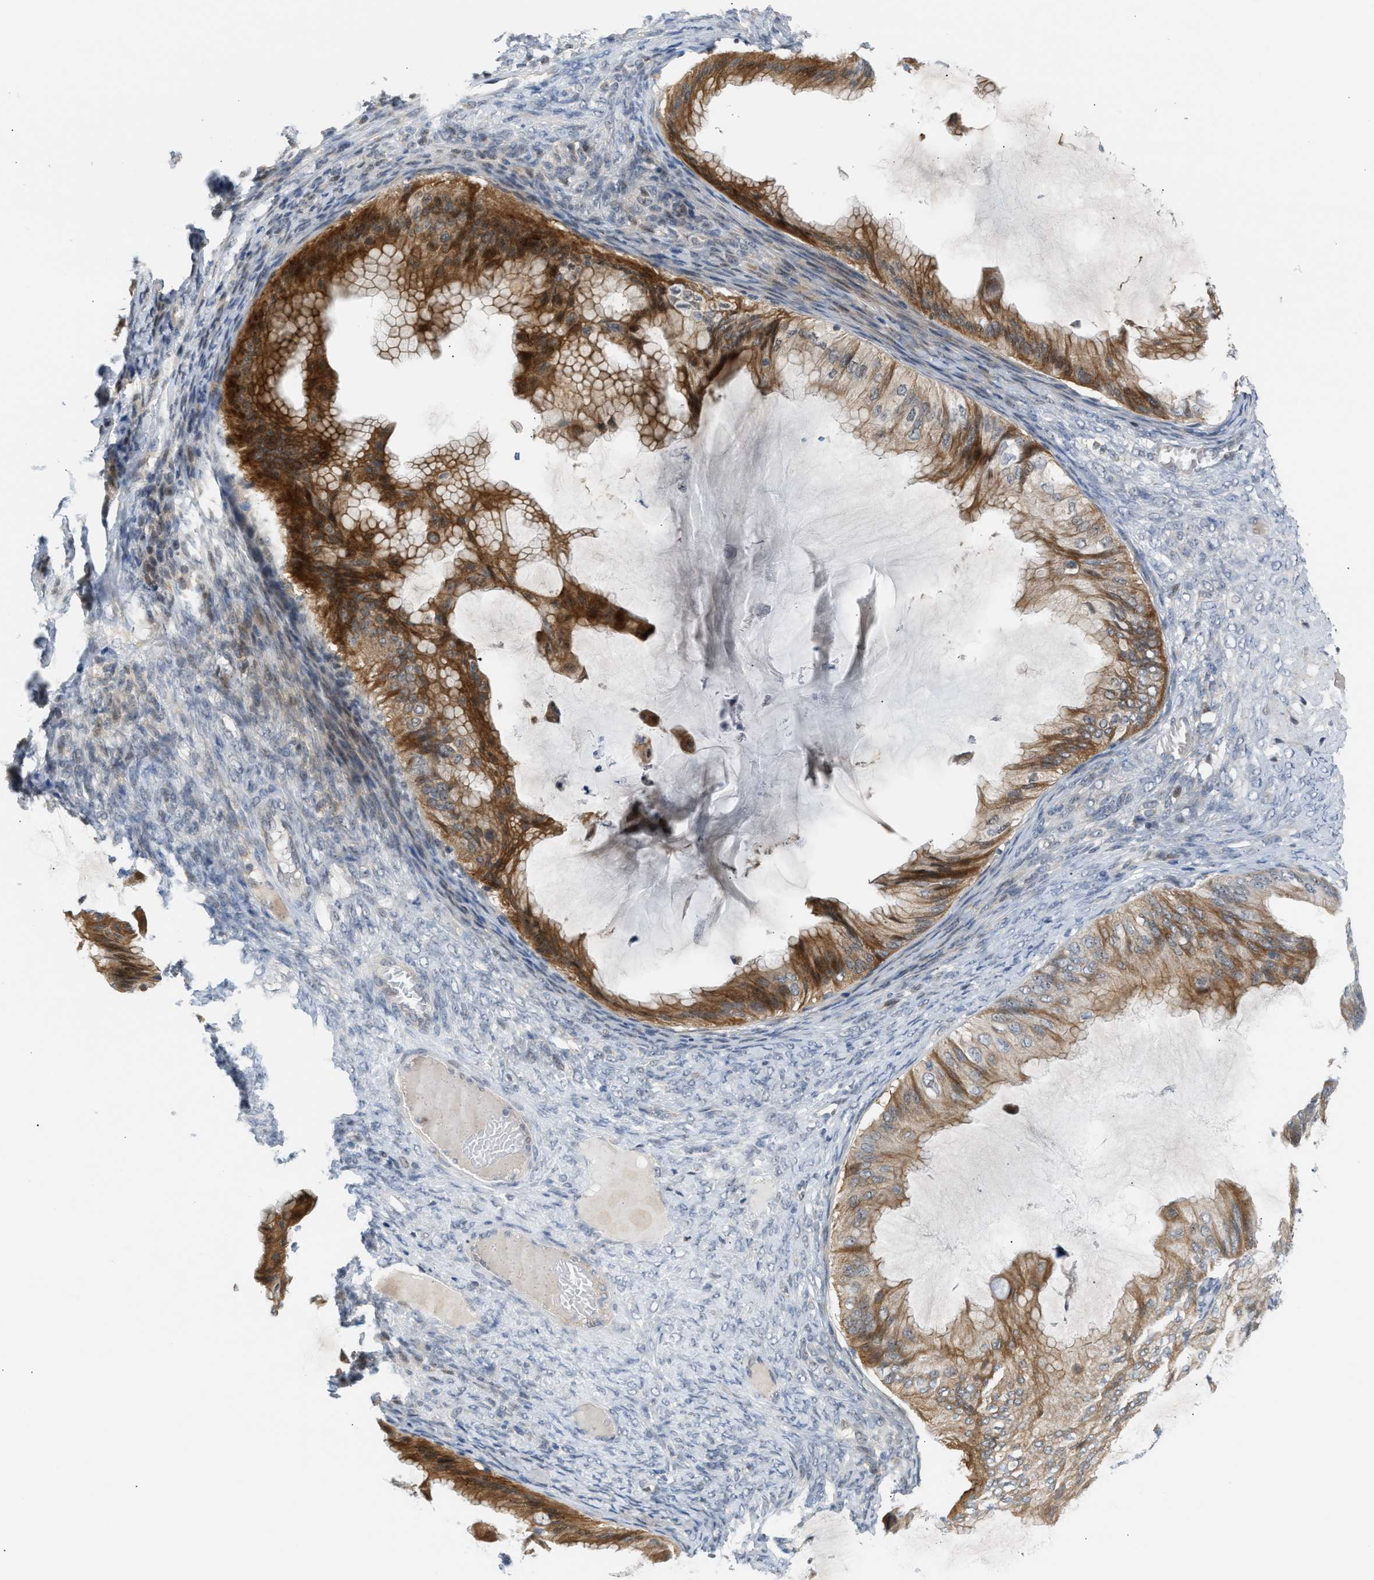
{"staining": {"intensity": "moderate", "quantity": ">75%", "location": "cytoplasmic/membranous"}, "tissue": "ovarian cancer", "cell_type": "Tumor cells", "image_type": "cancer", "snomed": [{"axis": "morphology", "description": "Cystadenocarcinoma, mucinous, NOS"}, {"axis": "topography", "description": "Ovary"}], "caption": "Ovarian cancer was stained to show a protein in brown. There is medium levels of moderate cytoplasmic/membranous positivity in about >75% of tumor cells.", "gene": "NPS", "patient": {"sex": "female", "age": 61}}